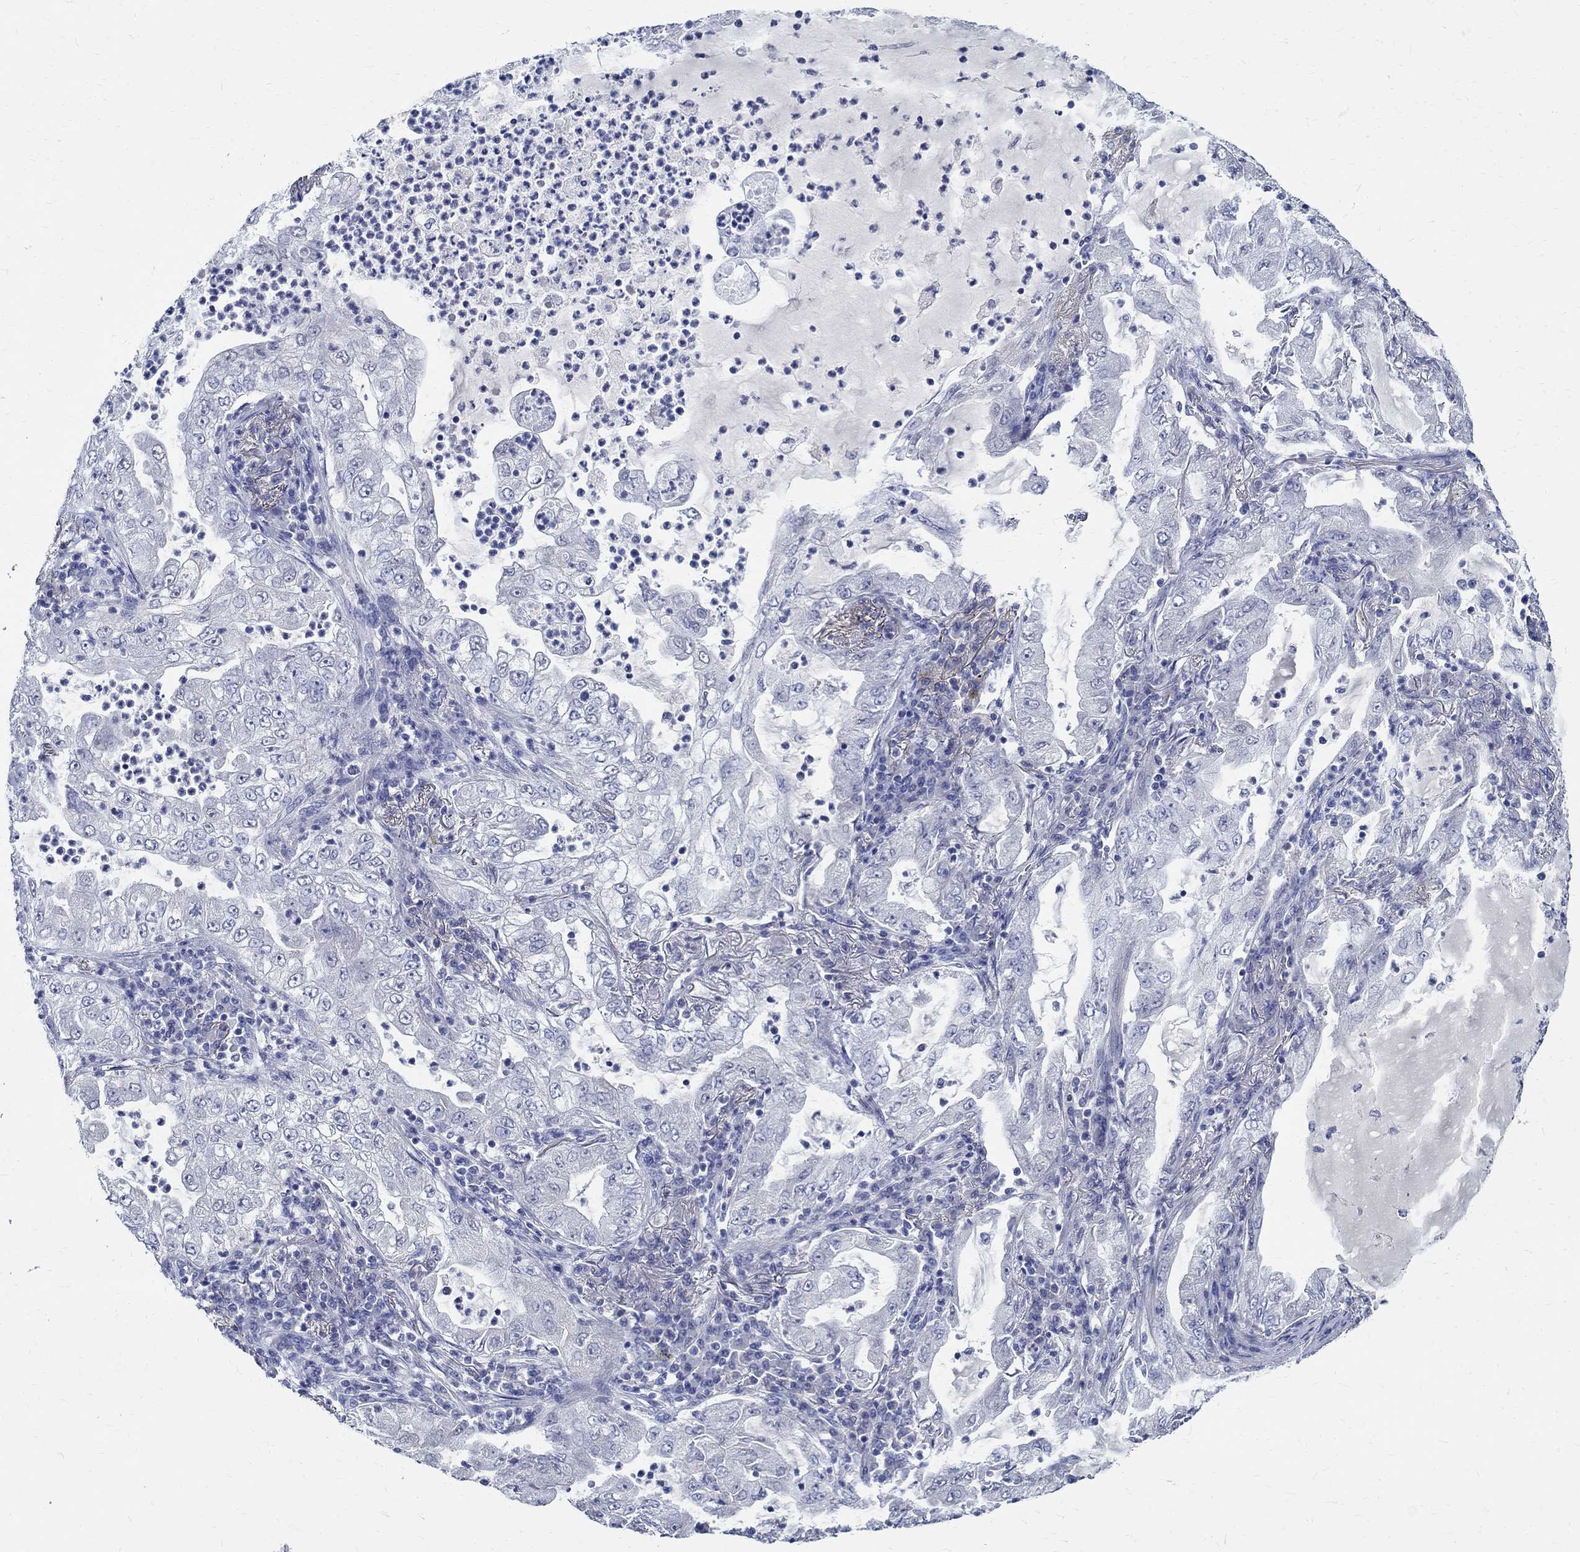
{"staining": {"intensity": "negative", "quantity": "none", "location": "none"}, "tissue": "lung cancer", "cell_type": "Tumor cells", "image_type": "cancer", "snomed": [{"axis": "morphology", "description": "Adenocarcinoma, NOS"}, {"axis": "topography", "description": "Lung"}], "caption": "The image demonstrates no staining of tumor cells in lung cancer.", "gene": "CETN1", "patient": {"sex": "female", "age": 73}}